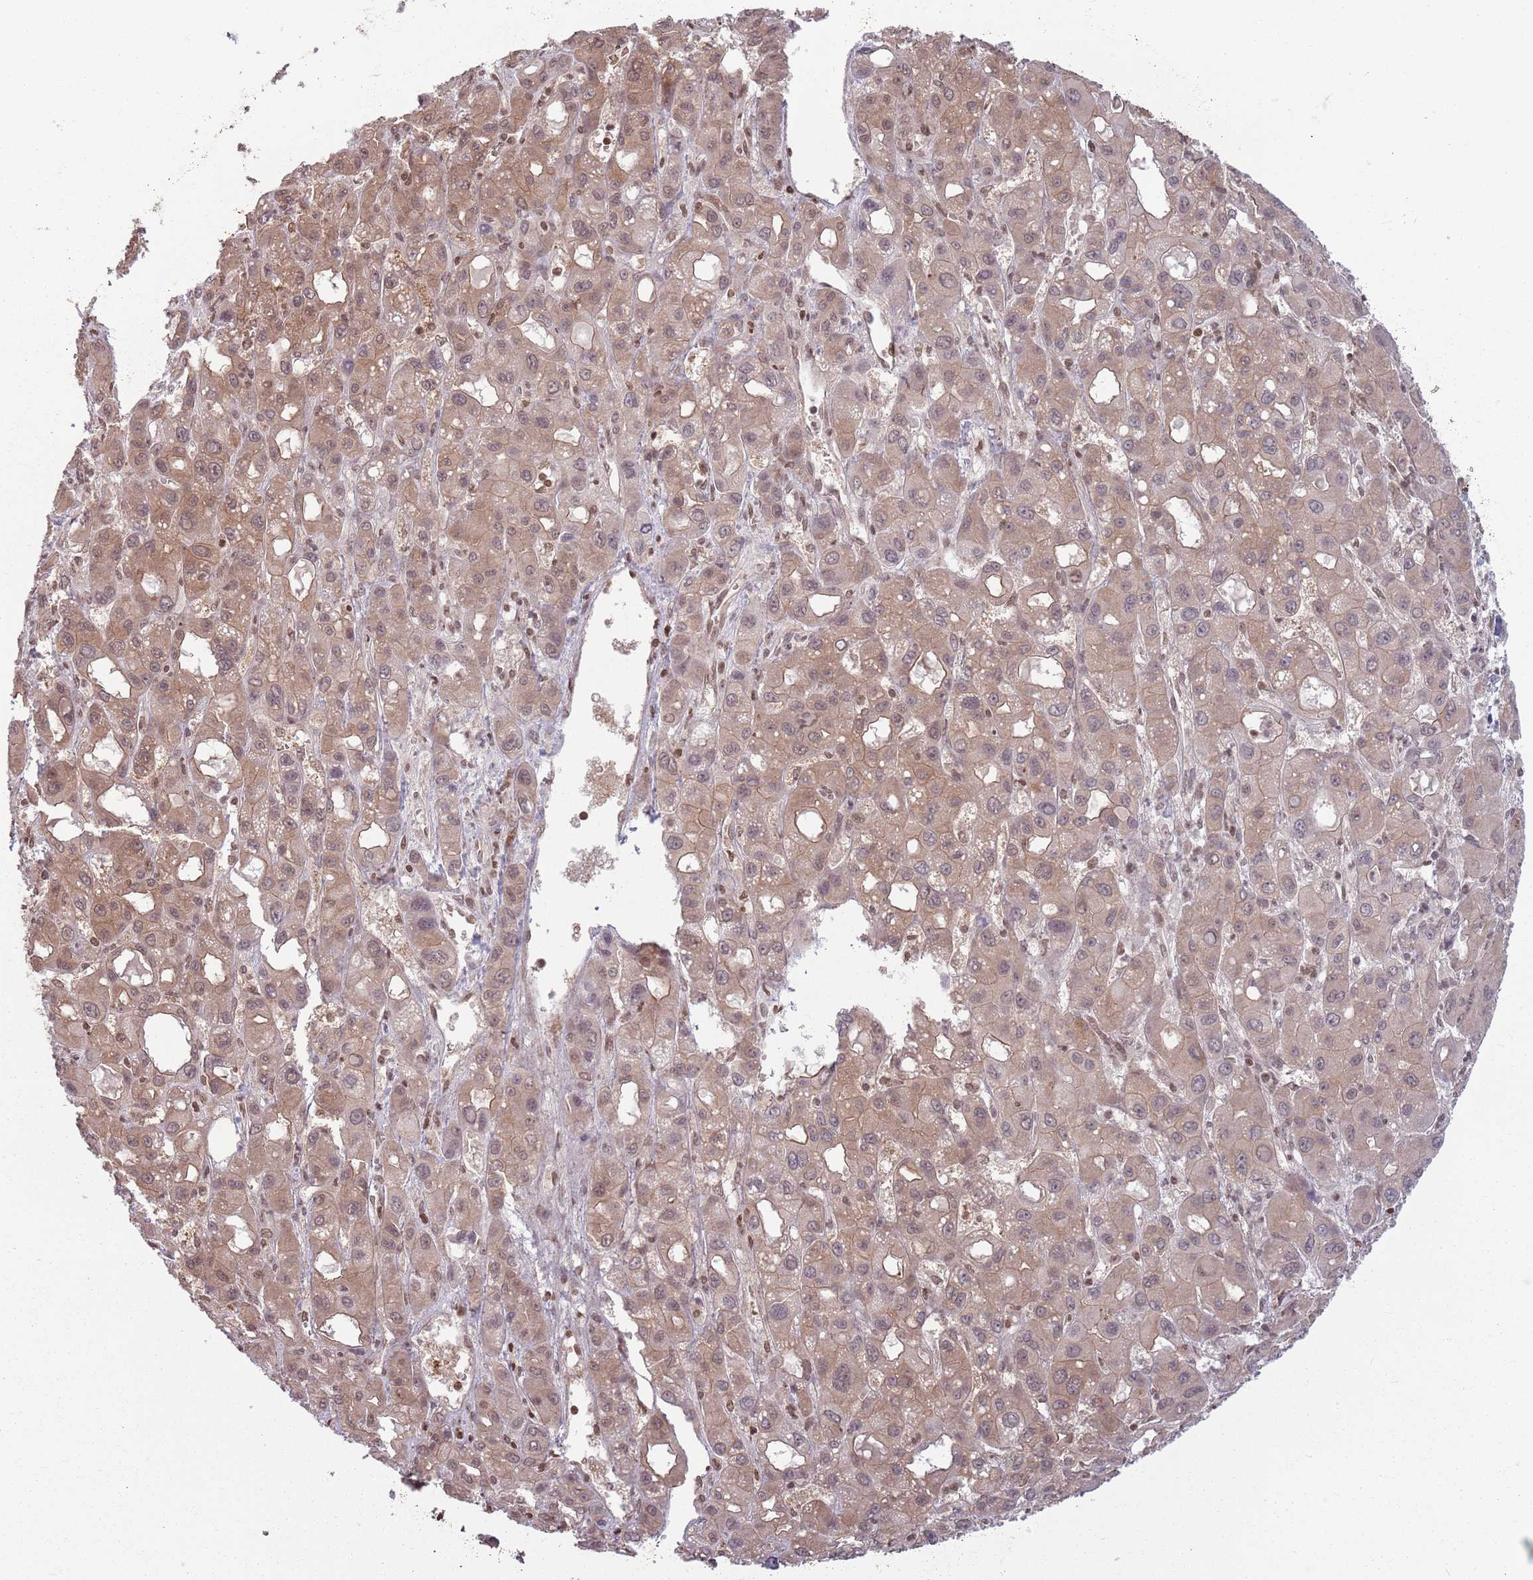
{"staining": {"intensity": "moderate", "quantity": ">75%", "location": "cytoplasmic/membranous,nuclear"}, "tissue": "liver cancer", "cell_type": "Tumor cells", "image_type": "cancer", "snomed": [{"axis": "morphology", "description": "Carcinoma, Hepatocellular, NOS"}, {"axis": "topography", "description": "Liver"}], "caption": "A high-resolution histopathology image shows IHC staining of liver cancer, which shows moderate cytoplasmic/membranous and nuclear expression in approximately >75% of tumor cells. (Stains: DAB in brown, nuclei in blue, Microscopy: brightfield microscopy at high magnification).", "gene": "CCDC154", "patient": {"sex": "male", "age": 55}}